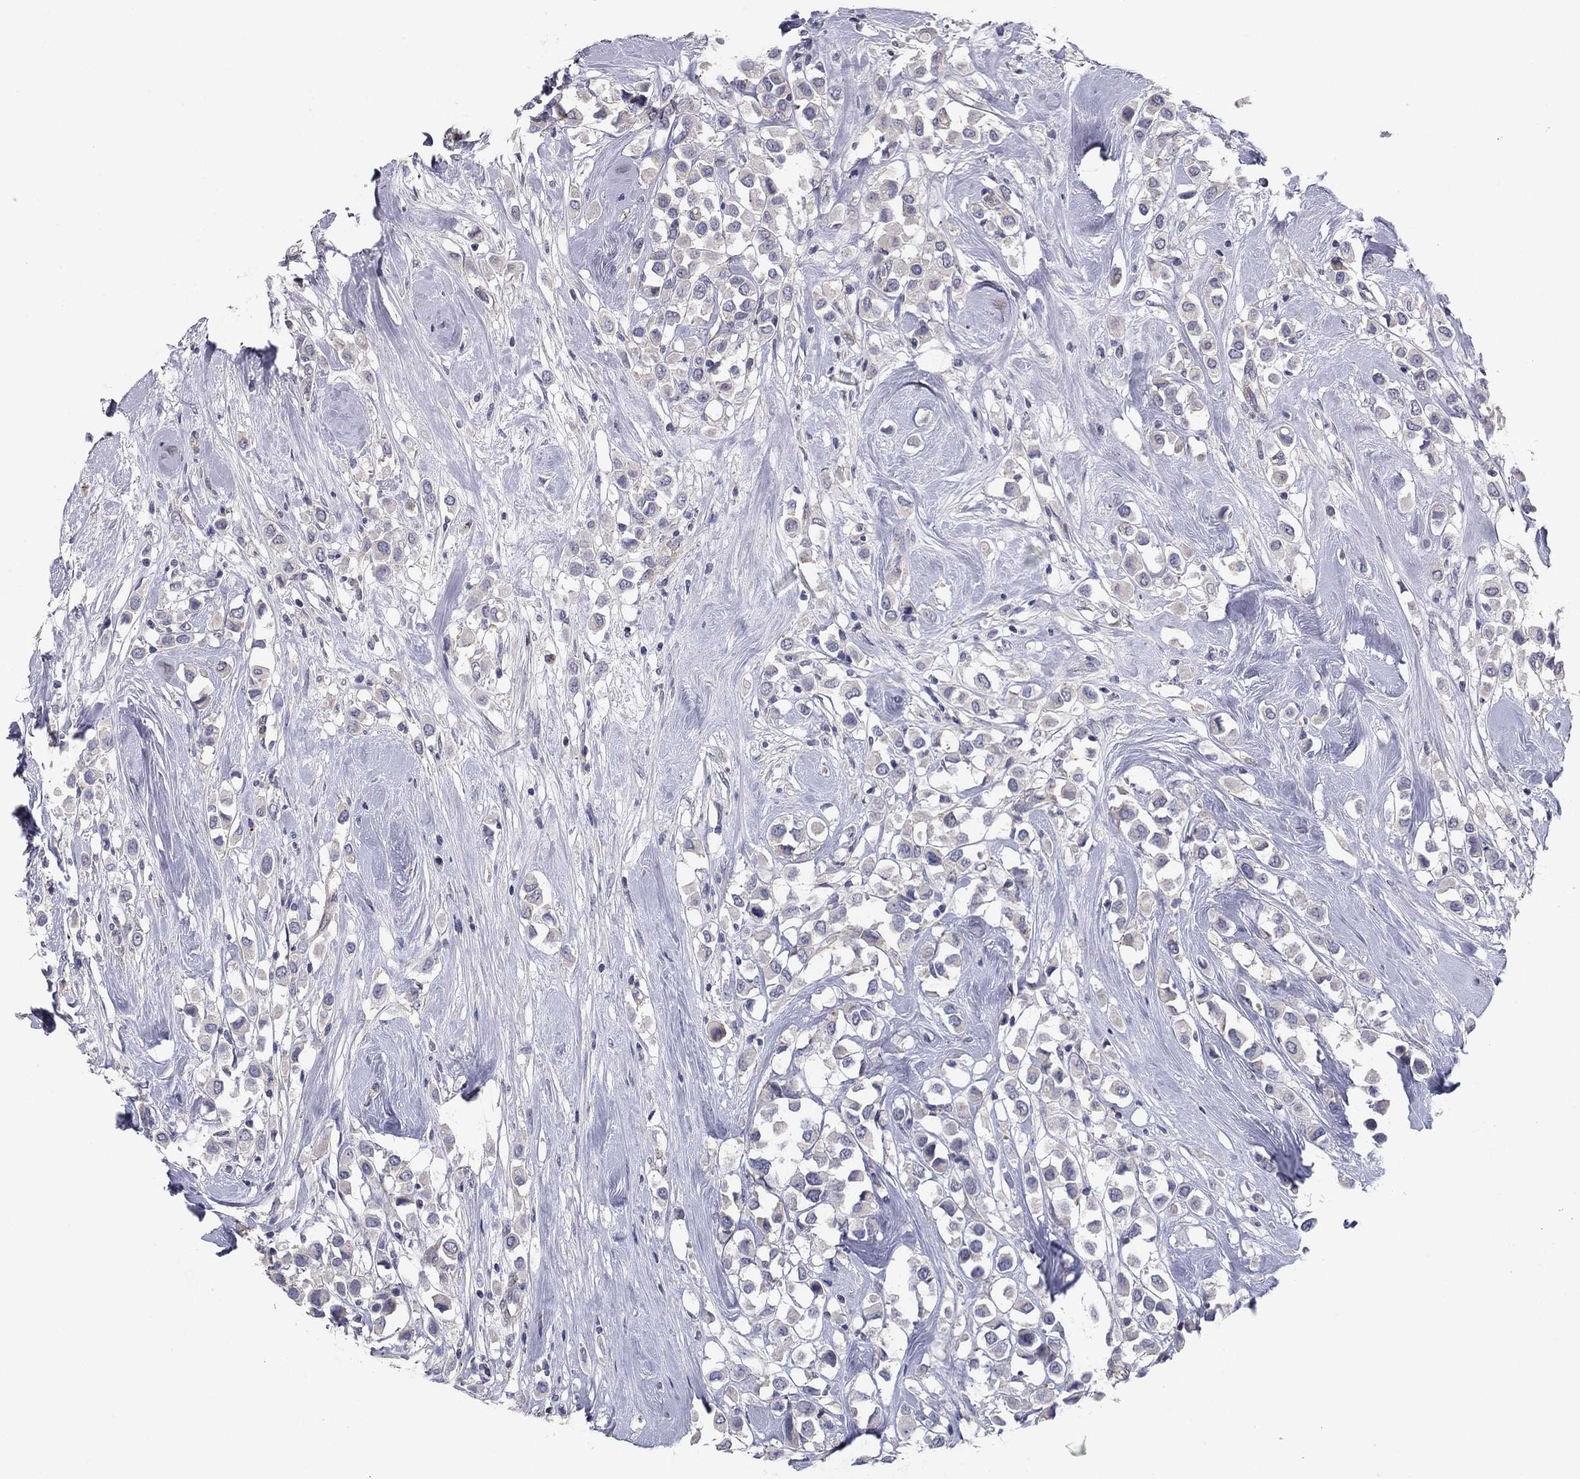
{"staining": {"intensity": "negative", "quantity": "none", "location": "none"}, "tissue": "breast cancer", "cell_type": "Tumor cells", "image_type": "cancer", "snomed": [{"axis": "morphology", "description": "Duct carcinoma"}, {"axis": "topography", "description": "Breast"}], "caption": "A high-resolution photomicrograph shows immunohistochemistry staining of intraductal carcinoma (breast), which reveals no significant positivity in tumor cells.", "gene": "SEPTIN3", "patient": {"sex": "female", "age": 61}}